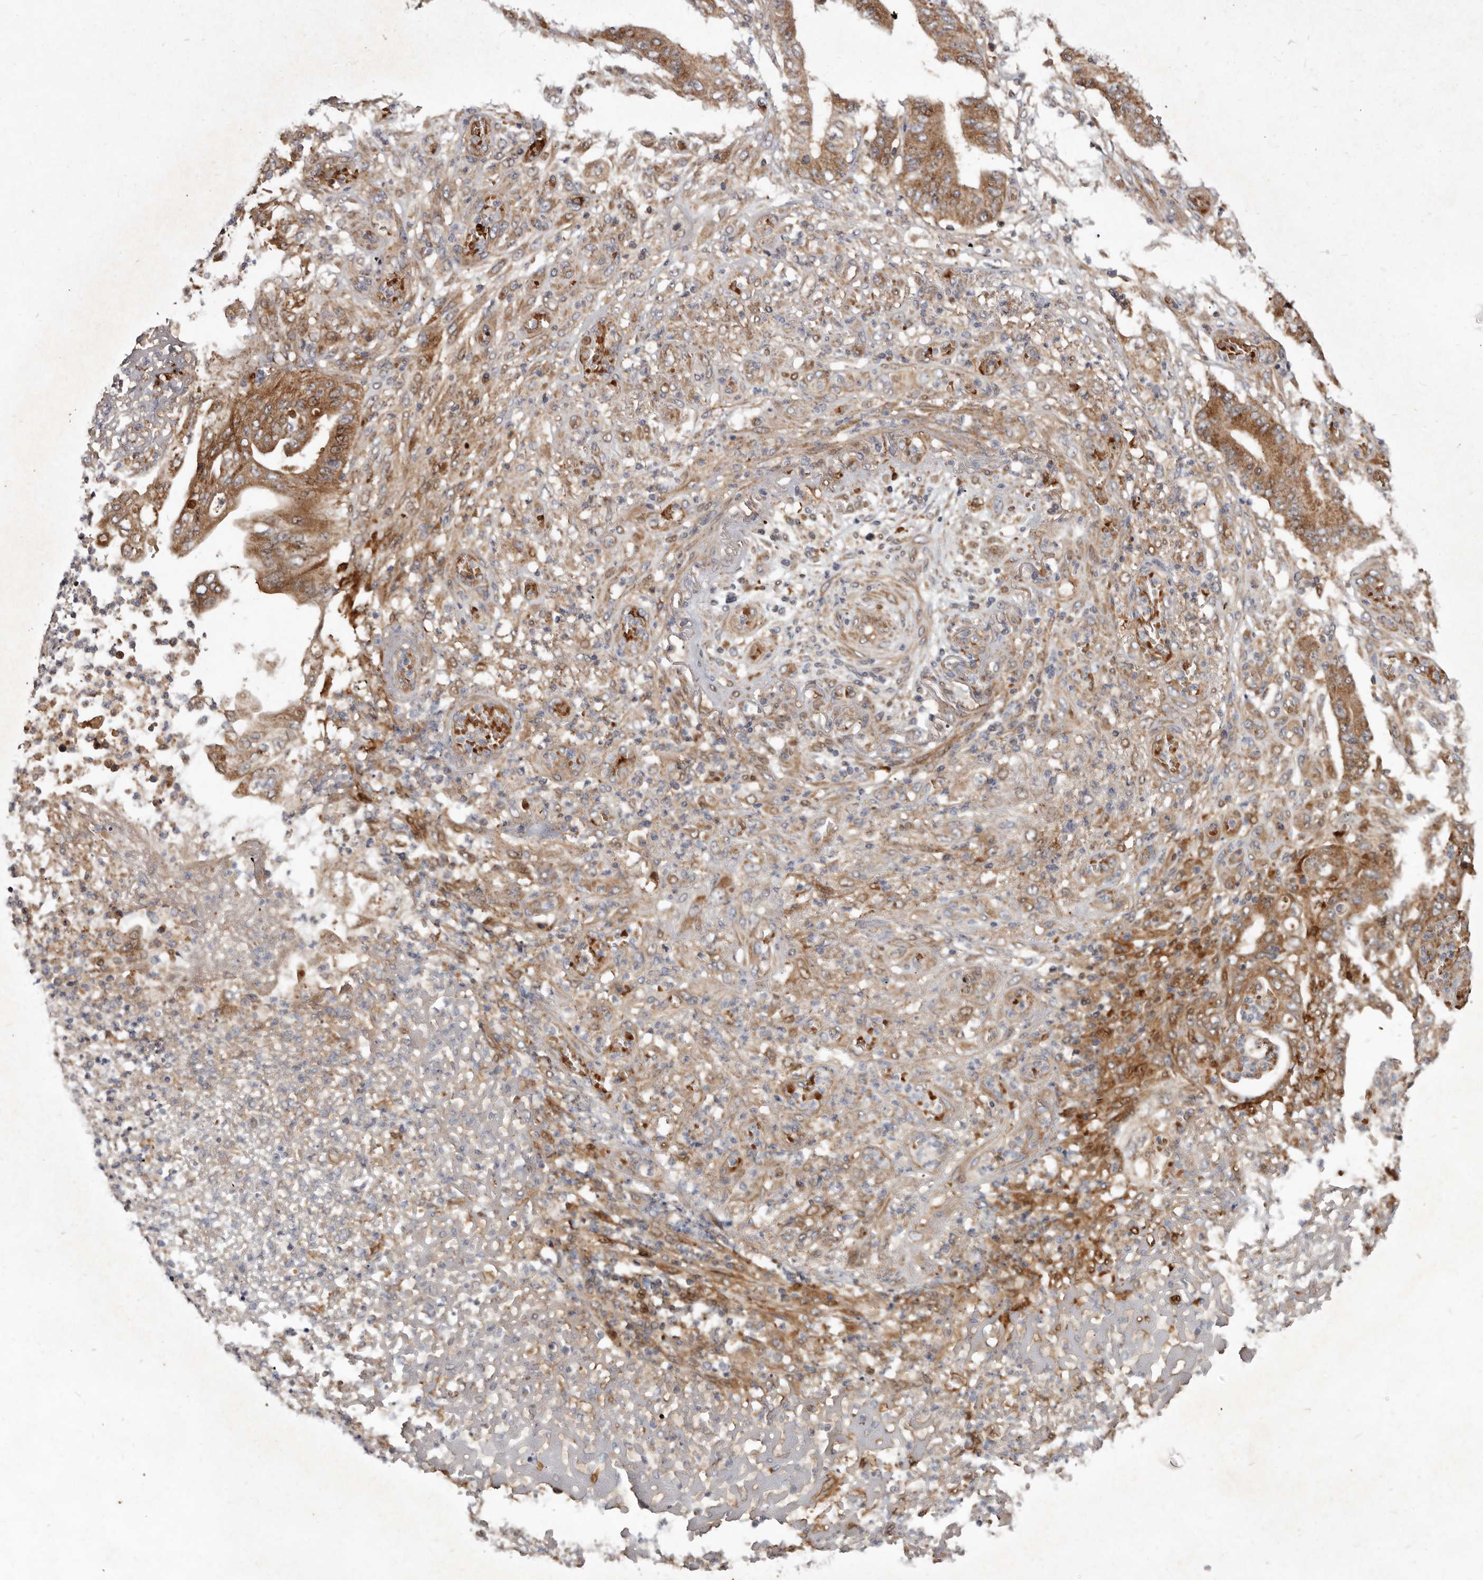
{"staining": {"intensity": "moderate", "quantity": ">75%", "location": "cytoplasmic/membranous"}, "tissue": "stomach cancer", "cell_type": "Tumor cells", "image_type": "cancer", "snomed": [{"axis": "morphology", "description": "Adenocarcinoma, NOS"}, {"axis": "topography", "description": "Stomach"}], "caption": "Stomach cancer (adenocarcinoma) was stained to show a protein in brown. There is medium levels of moderate cytoplasmic/membranous positivity in approximately >75% of tumor cells.", "gene": "GOT1L1", "patient": {"sex": "female", "age": 73}}